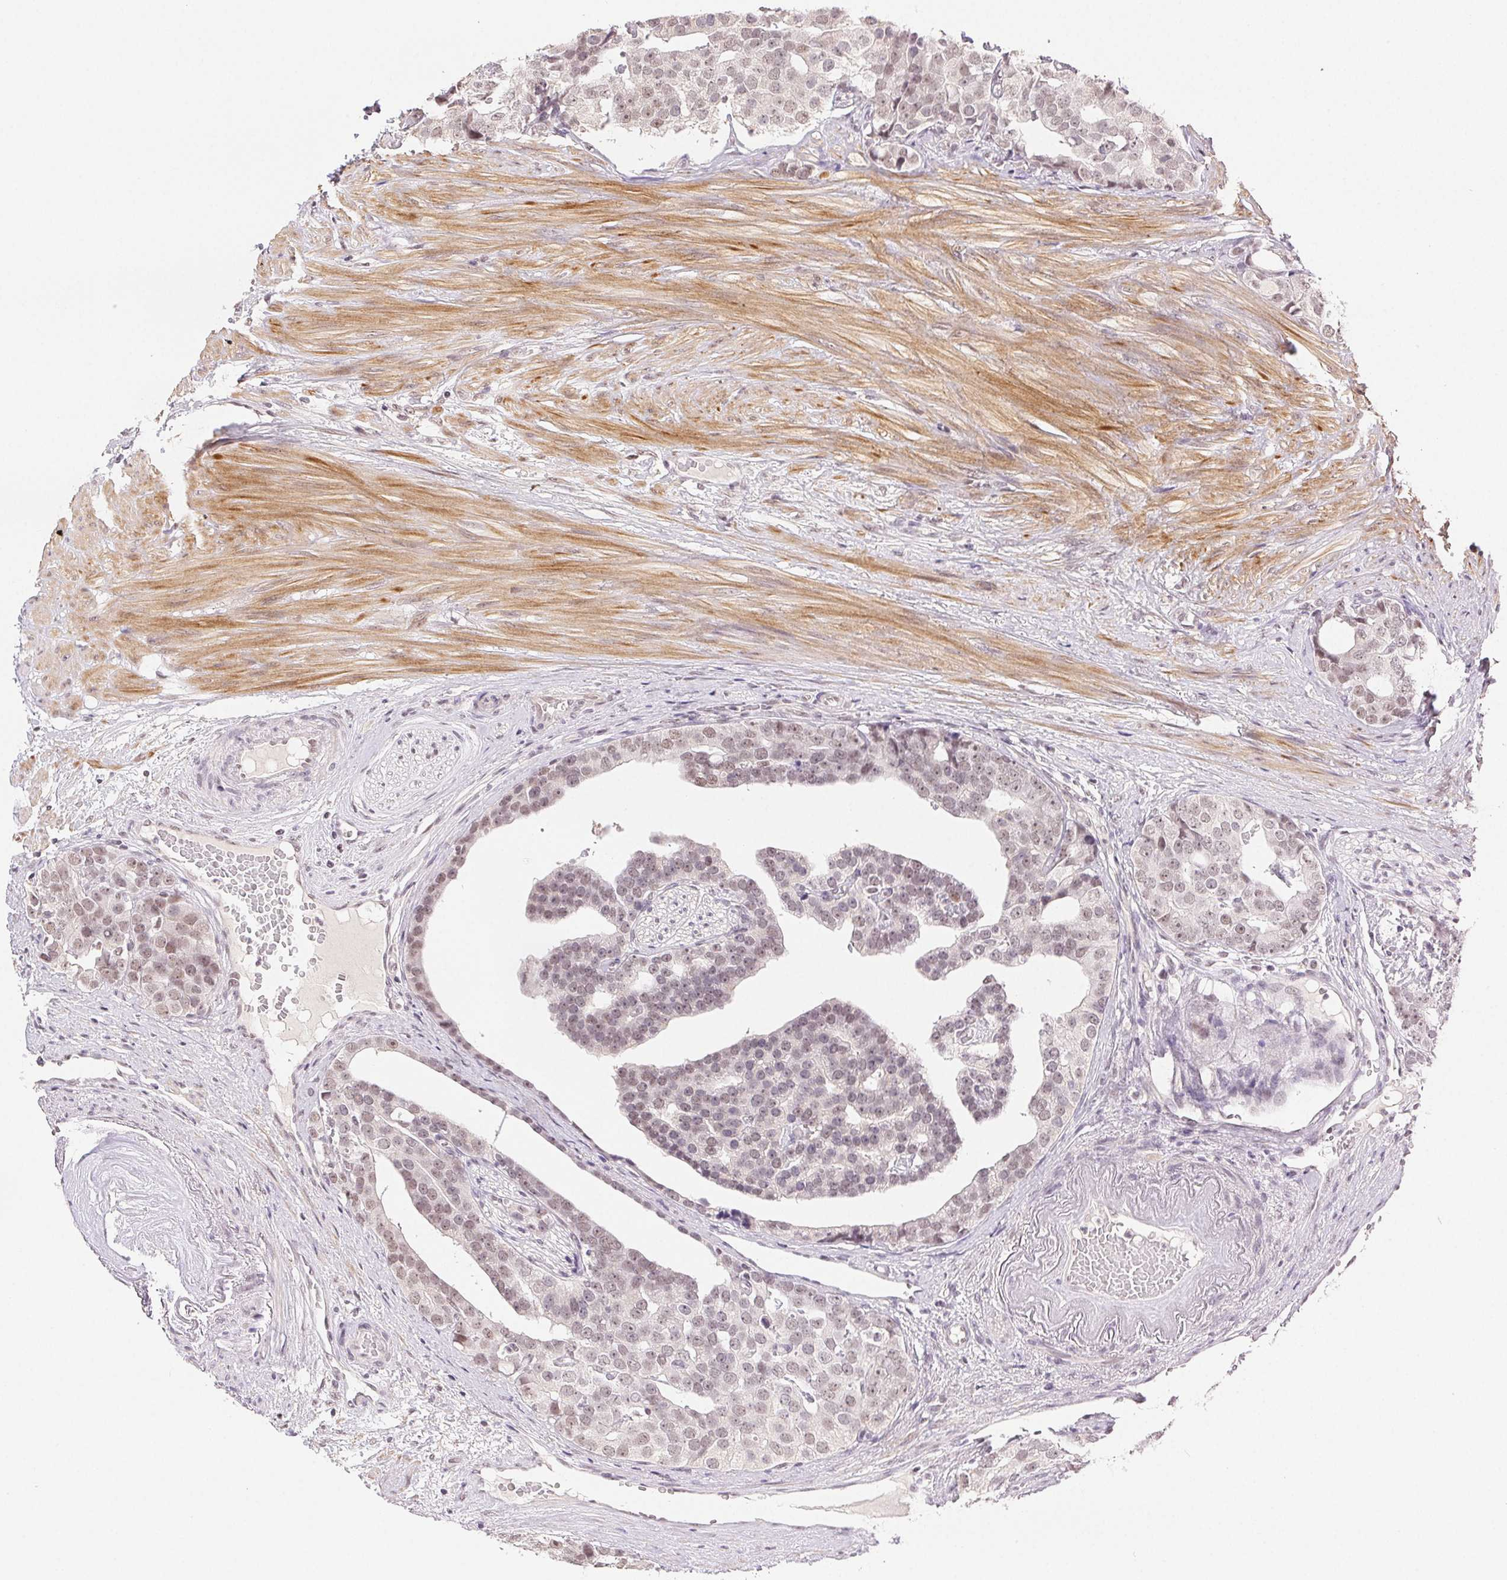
{"staining": {"intensity": "weak", "quantity": "25%-75%", "location": "nuclear"}, "tissue": "prostate cancer", "cell_type": "Tumor cells", "image_type": "cancer", "snomed": [{"axis": "morphology", "description": "Adenocarcinoma, High grade"}, {"axis": "topography", "description": "Prostate"}], "caption": "An immunohistochemistry (IHC) photomicrograph of tumor tissue is shown. Protein staining in brown shows weak nuclear positivity in prostate adenocarcinoma (high-grade) within tumor cells. Nuclei are stained in blue.", "gene": "PRPF18", "patient": {"sex": "male", "age": 71}}